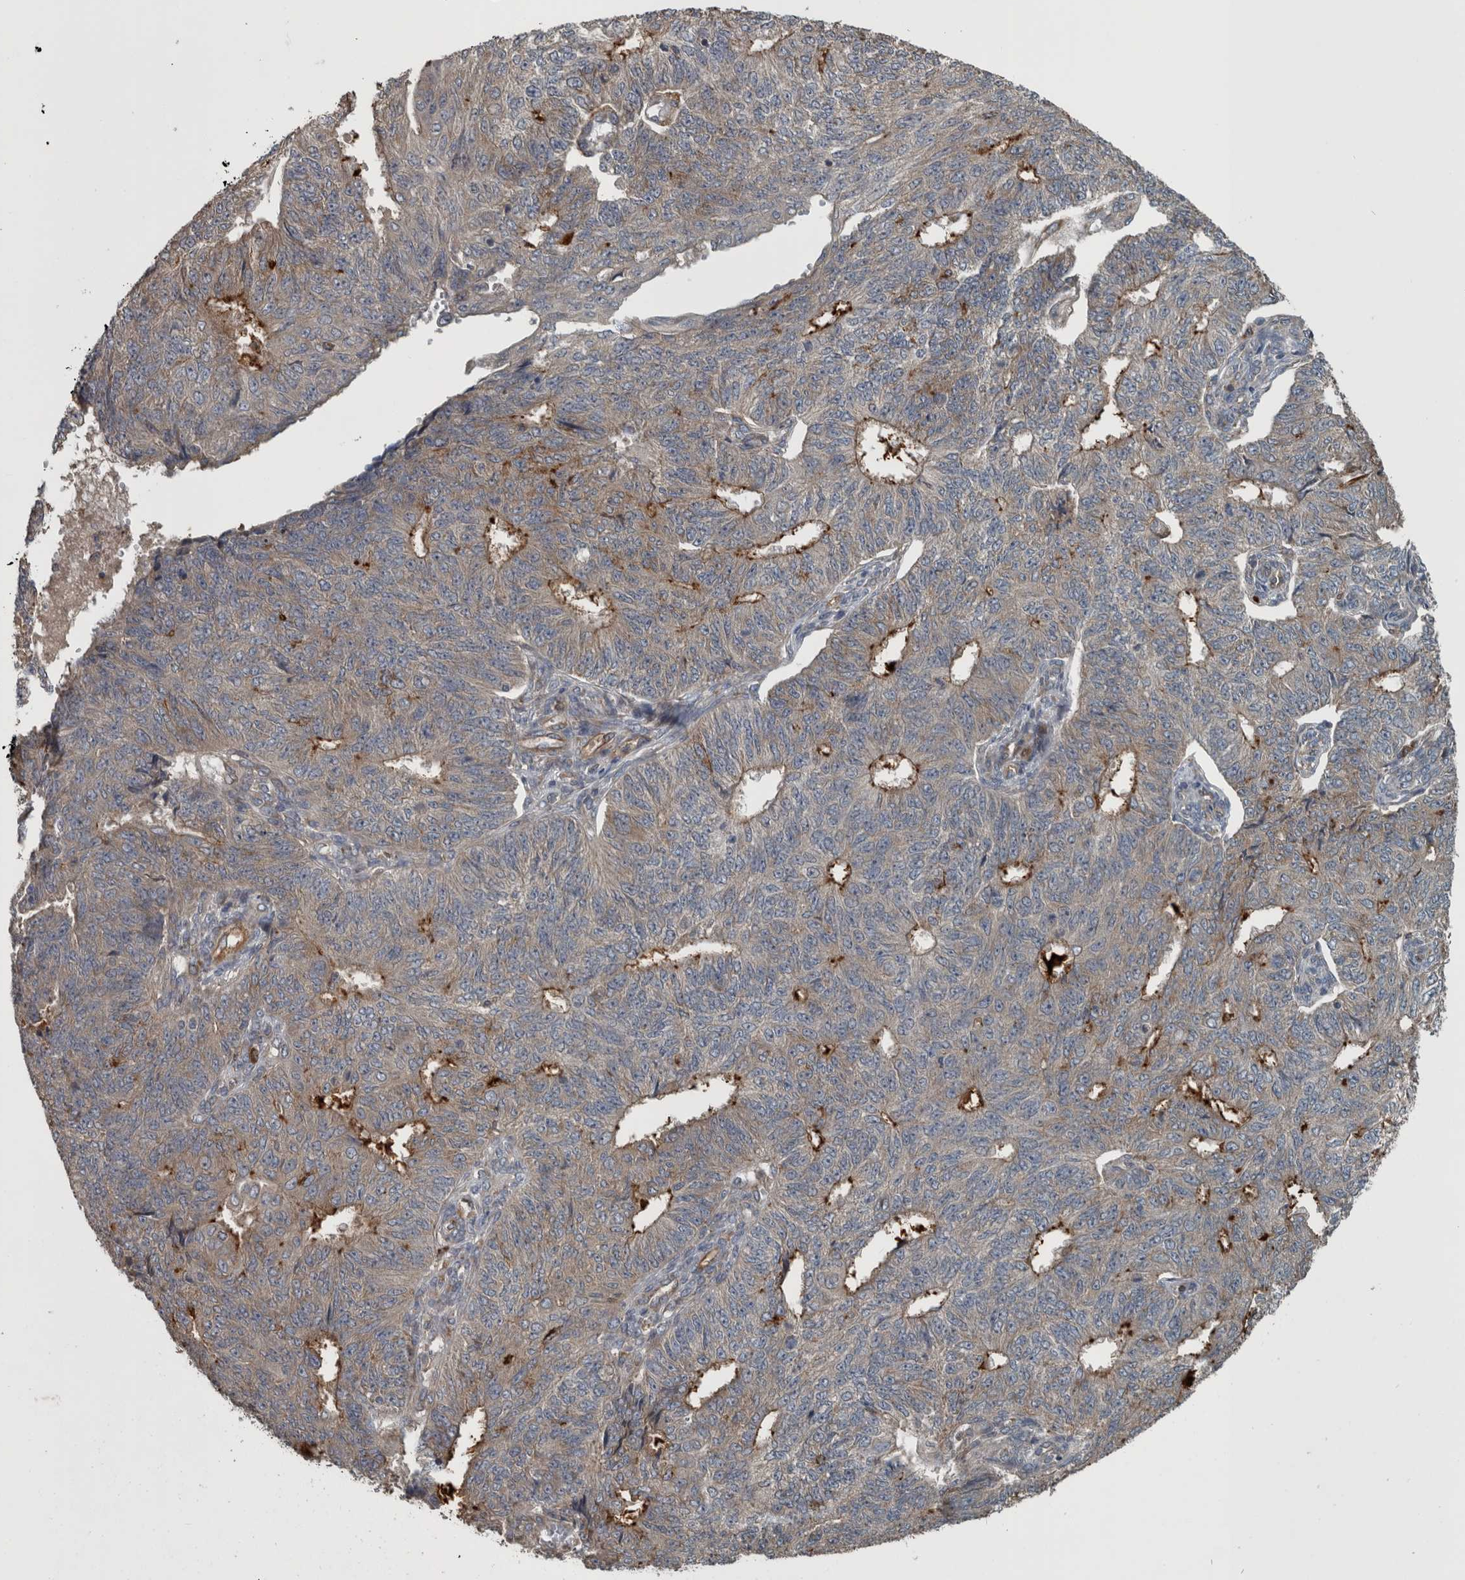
{"staining": {"intensity": "weak", "quantity": "<25%", "location": "cytoplasmic/membranous"}, "tissue": "endometrial cancer", "cell_type": "Tumor cells", "image_type": "cancer", "snomed": [{"axis": "morphology", "description": "Adenocarcinoma, NOS"}, {"axis": "topography", "description": "Endometrium"}], "caption": "Immunohistochemical staining of human adenocarcinoma (endometrial) reveals no significant staining in tumor cells.", "gene": "EXOC8", "patient": {"sex": "female", "age": 32}}